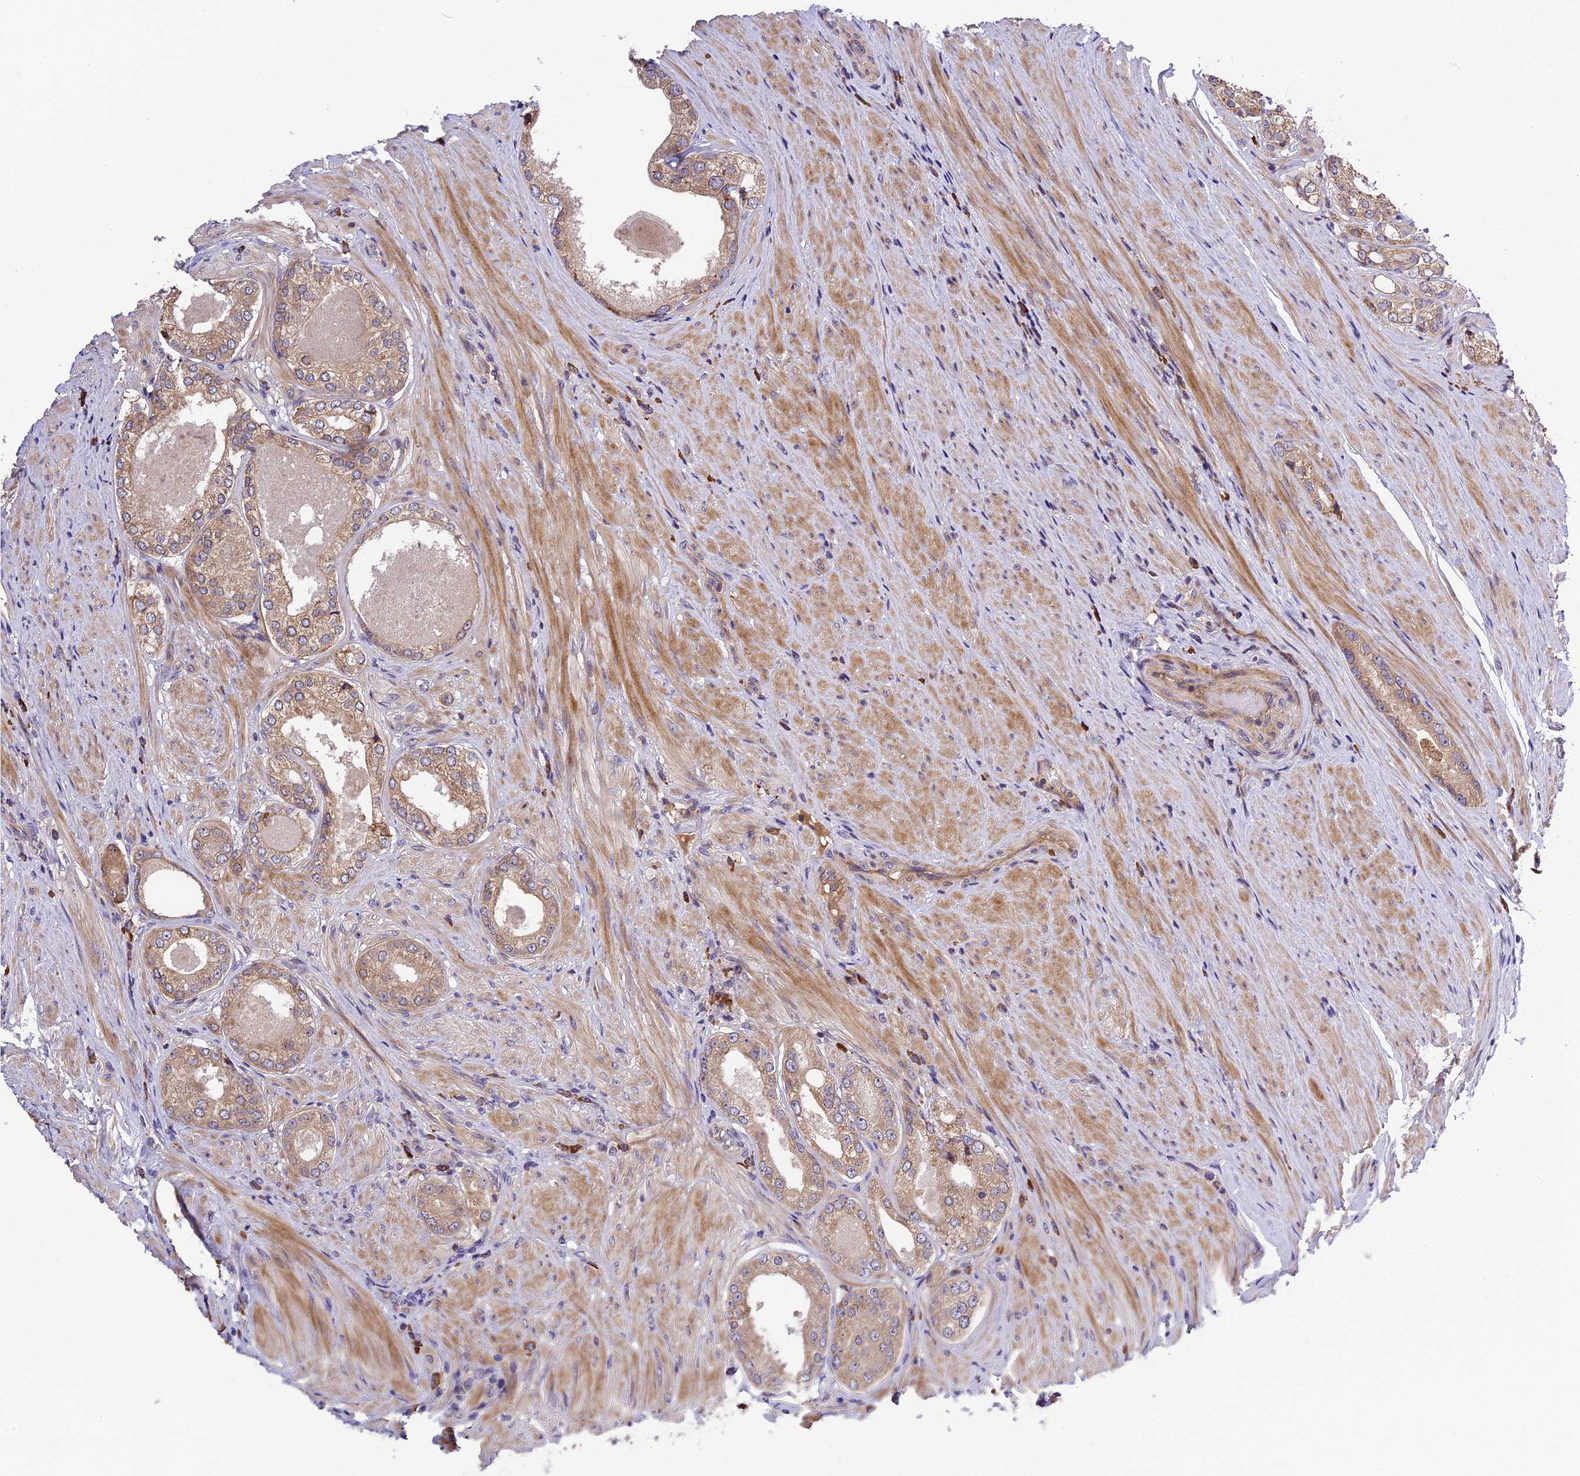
{"staining": {"intensity": "moderate", "quantity": "25%-75%", "location": "cytoplasmic/membranous"}, "tissue": "prostate cancer", "cell_type": "Tumor cells", "image_type": "cancer", "snomed": [{"axis": "morphology", "description": "Adenocarcinoma, Low grade"}, {"axis": "topography", "description": "Prostate"}], "caption": "DAB (3,3'-diaminobenzidine) immunohistochemical staining of human low-grade adenocarcinoma (prostate) shows moderate cytoplasmic/membranous protein expression in about 25%-75% of tumor cells.", "gene": "ABCC10", "patient": {"sex": "male", "age": 68}}